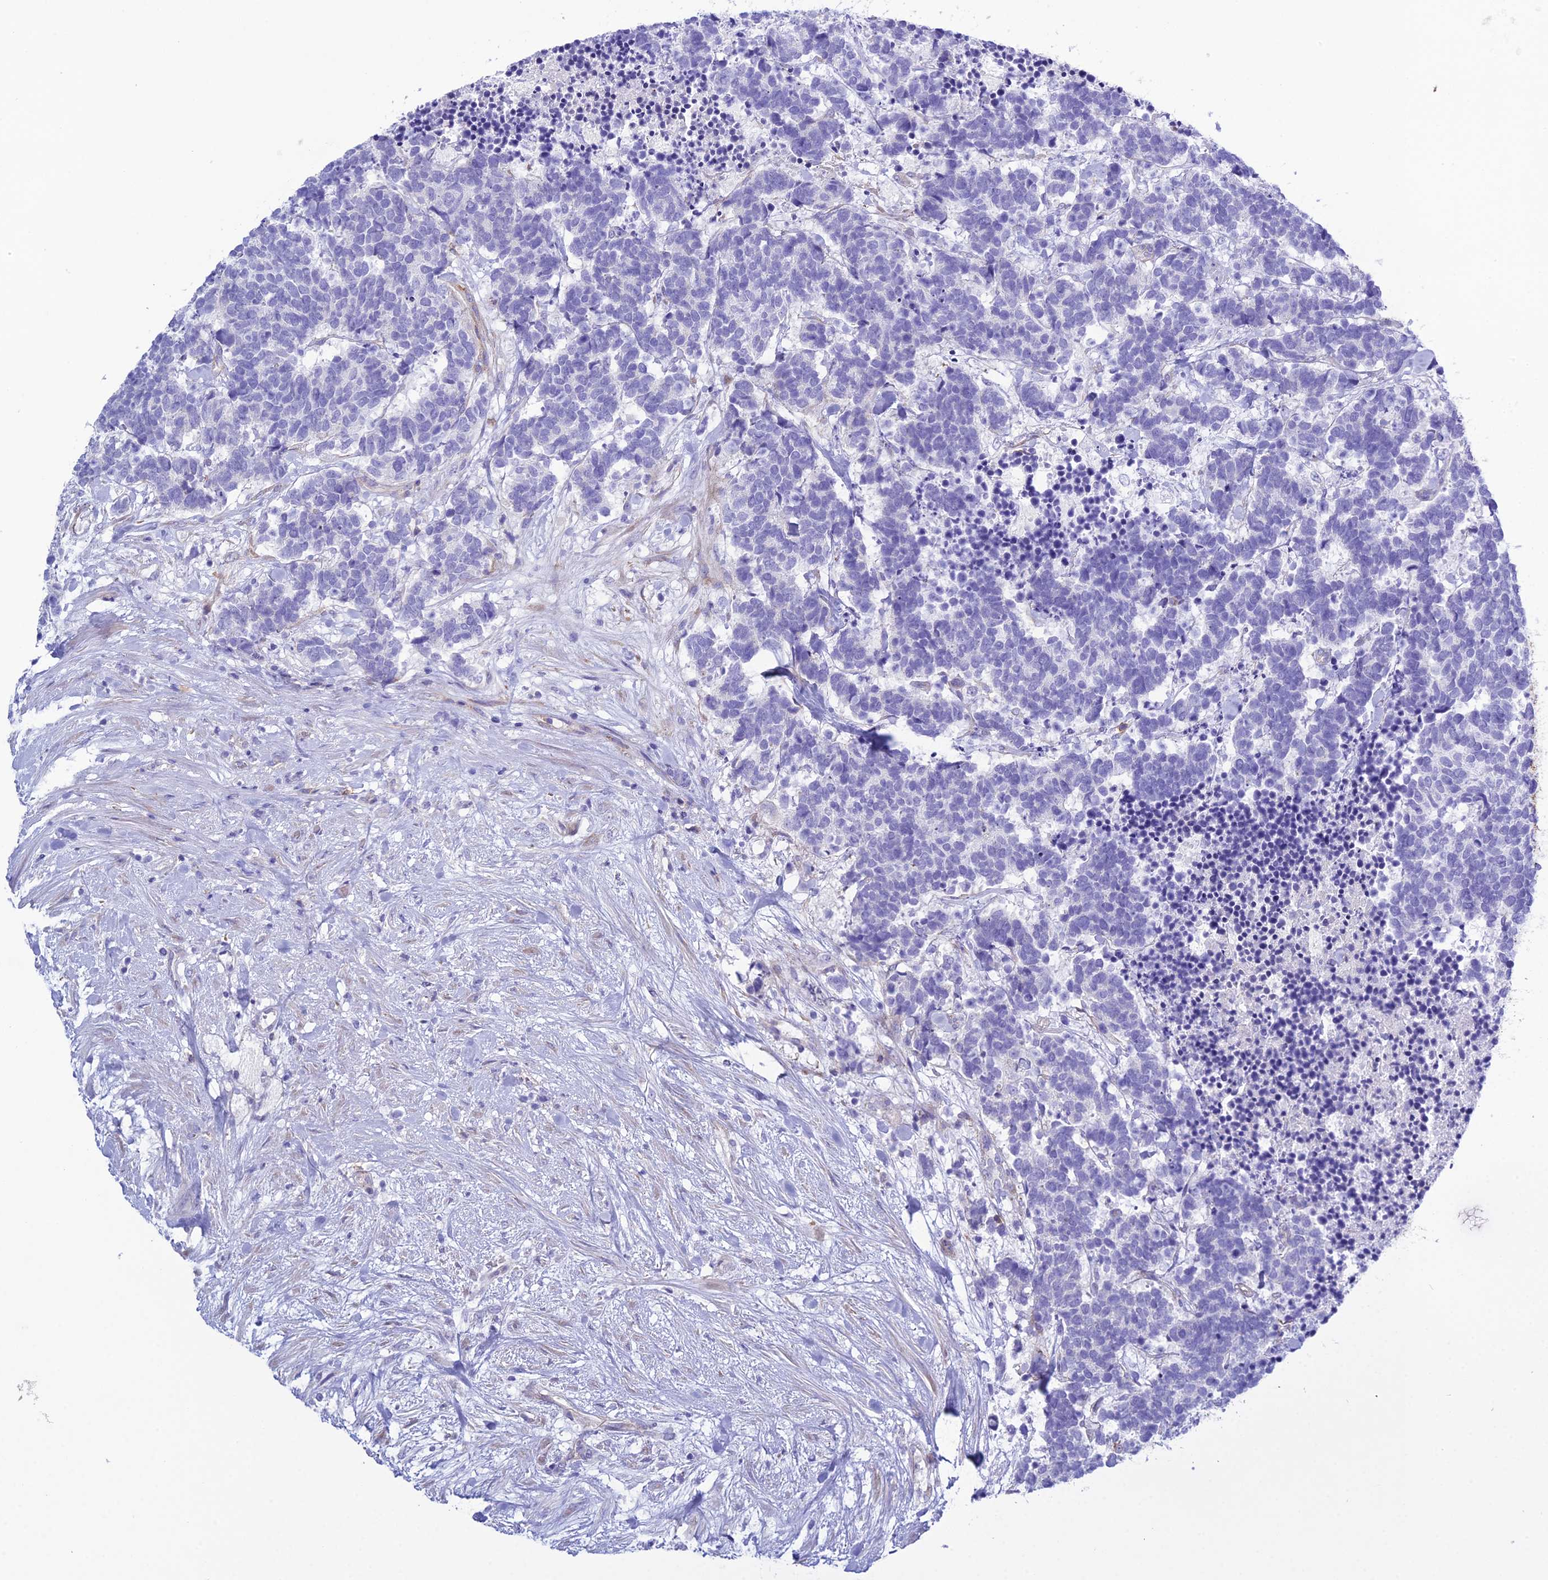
{"staining": {"intensity": "negative", "quantity": "none", "location": "none"}, "tissue": "carcinoid", "cell_type": "Tumor cells", "image_type": "cancer", "snomed": [{"axis": "morphology", "description": "Carcinoma, NOS"}, {"axis": "morphology", "description": "Carcinoid, malignant, NOS"}, {"axis": "topography", "description": "Prostate"}], "caption": "This is a image of immunohistochemistry staining of carcinoma, which shows no expression in tumor cells.", "gene": "OR1Q1", "patient": {"sex": "male", "age": 57}}